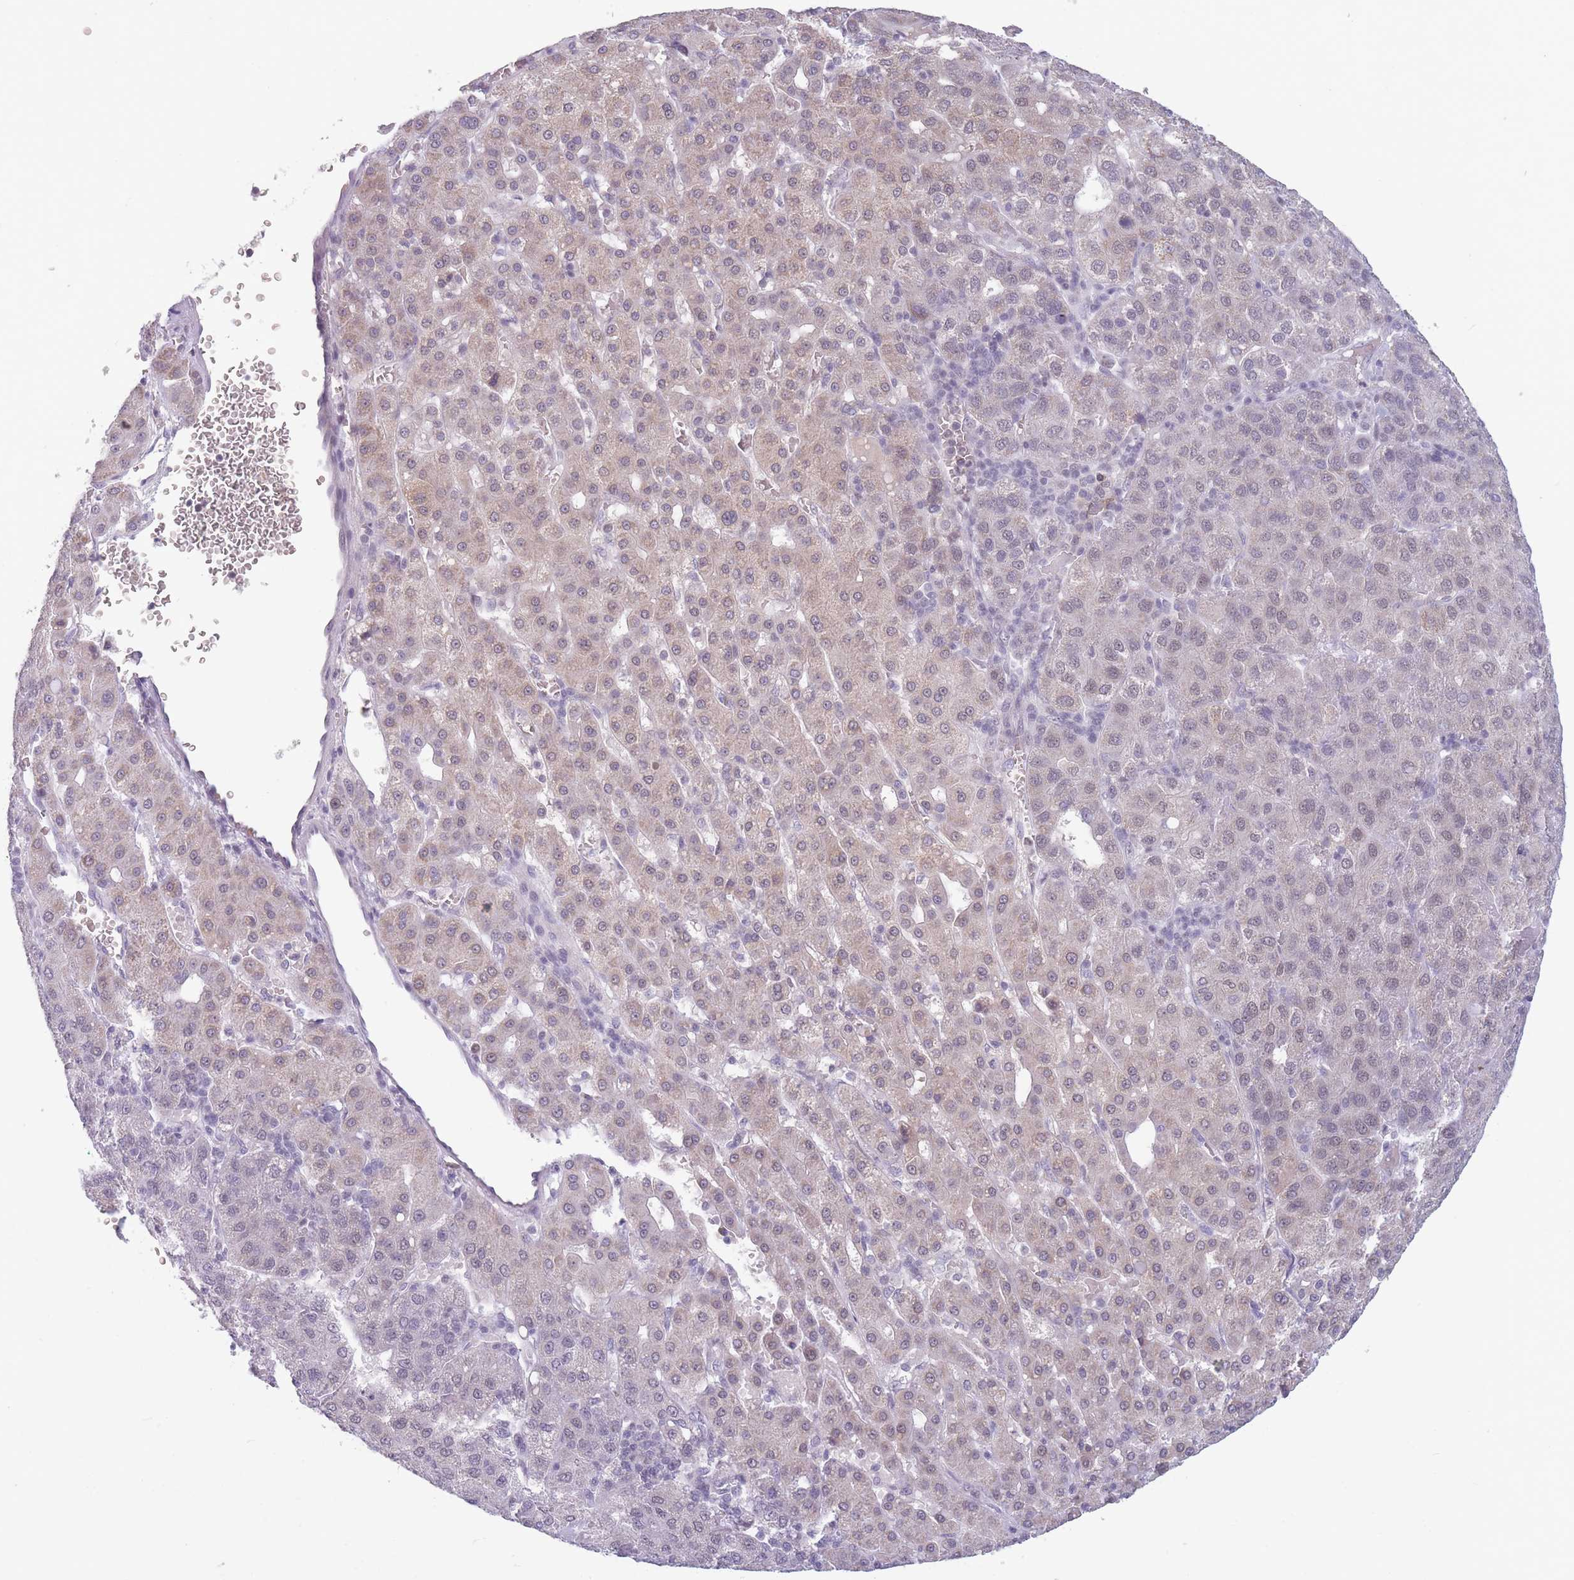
{"staining": {"intensity": "weak", "quantity": "<25%", "location": "cytoplasmic/membranous"}, "tissue": "liver cancer", "cell_type": "Tumor cells", "image_type": "cancer", "snomed": [{"axis": "morphology", "description": "Carcinoma, Hepatocellular, NOS"}, {"axis": "topography", "description": "Liver"}], "caption": "Tumor cells show no significant protein expression in liver cancer. (Brightfield microscopy of DAB immunohistochemistry (IHC) at high magnification).", "gene": "ARID3B", "patient": {"sex": "male", "age": 65}}